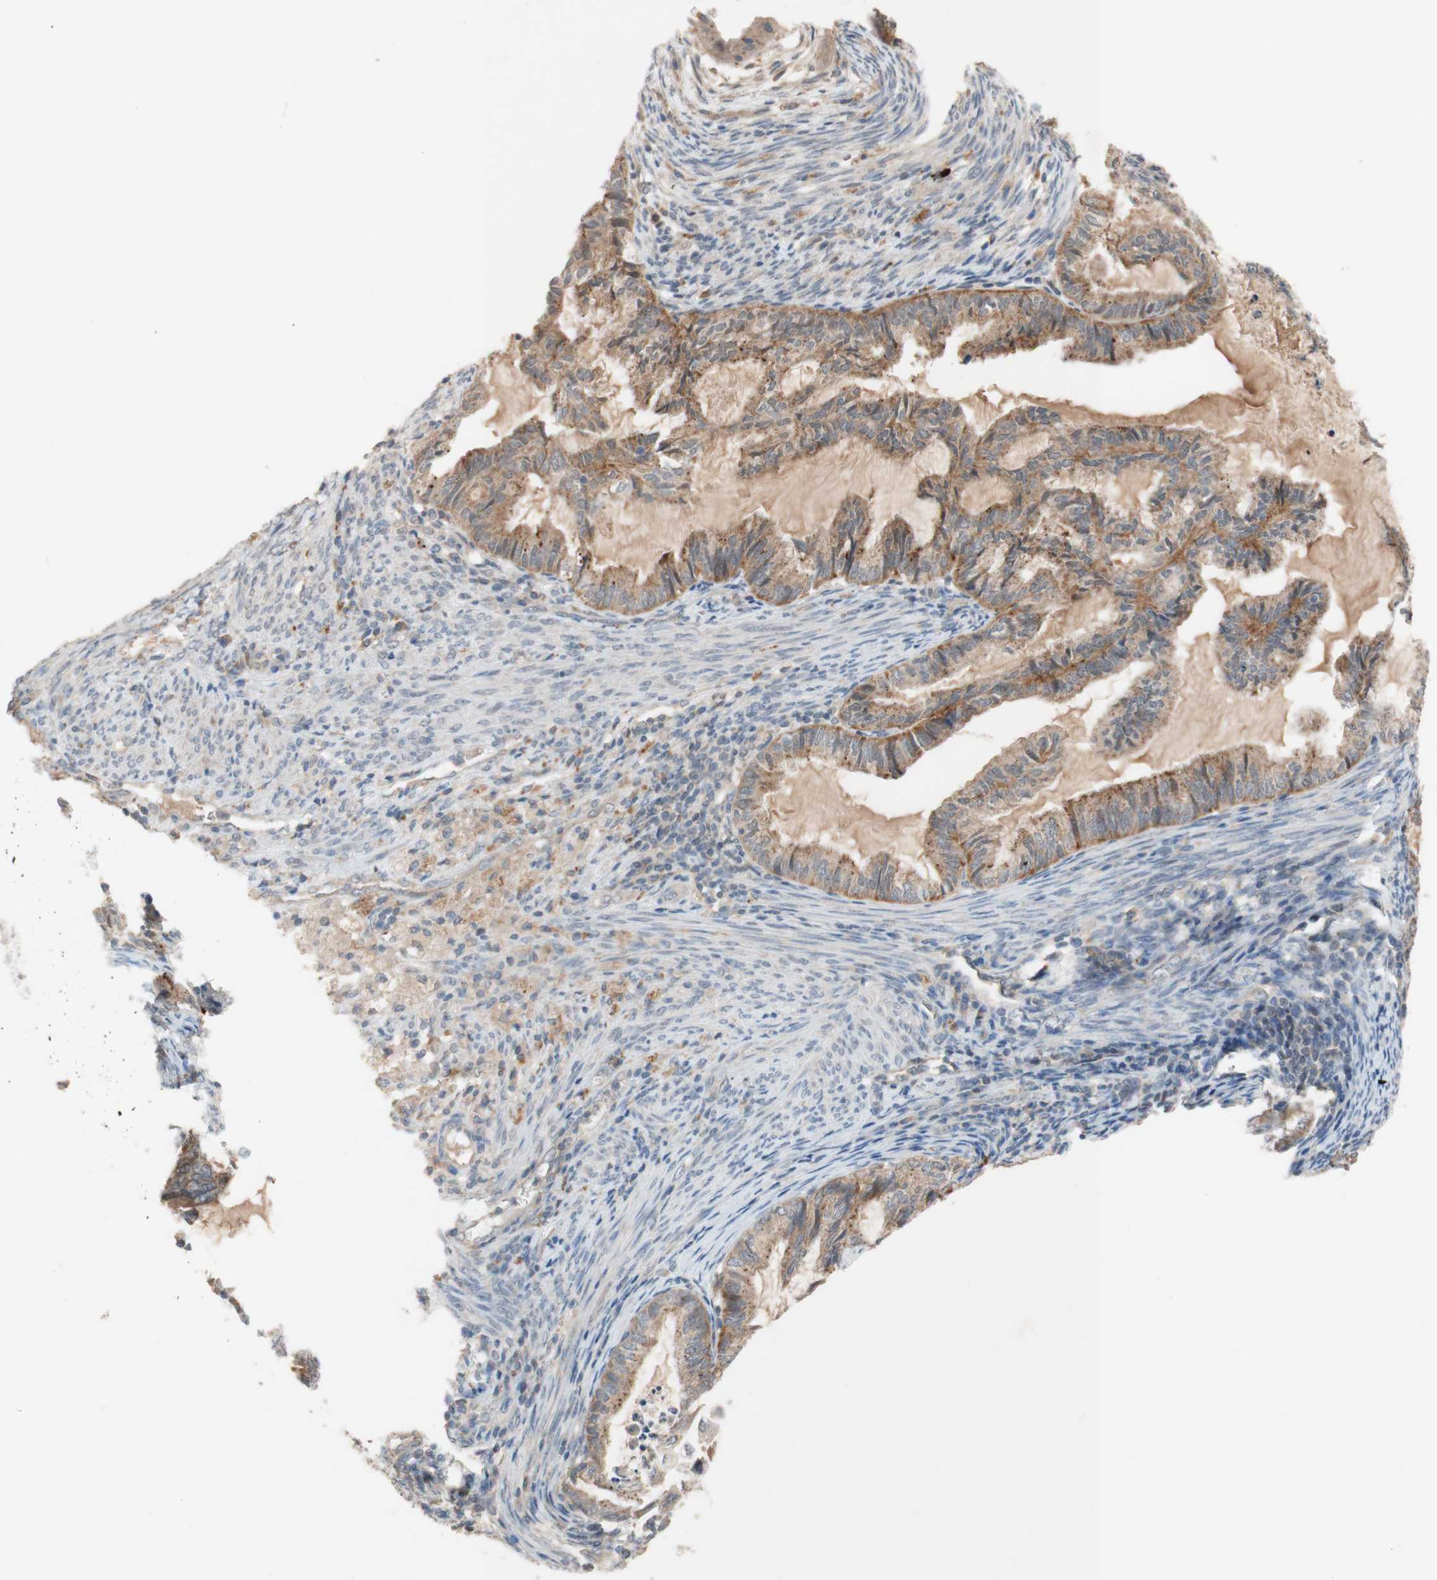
{"staining": {"intensity": "moderate", "quantity": ">75%", "location": "cytoplasmic/membranous"}, "tissue": "cervical cancer", "cell_type": "Tumor cells", "image_type": "cancer", "snomed": [{"axis": "morphology", "description": "Normal tissue, NOS"}, {"axis": "morphology", "description": "Adenocarcinoma, NOS"}, {"axis": "topography", "description": "Cervix"}, {"axis": "topography", "description": "Endometrium"}], "caption": "Immunohistochemical staining of cervical cancer exhibits moderate cytoplasmic/membranous protein staining in about >75% of tumor cells. (Stains: DAB in brown, nuclei in blue, Microscopy: brightfield microscopy at high magnification).", "gene": "PEX2", "patient": {"sex": "female", "age": 86}}